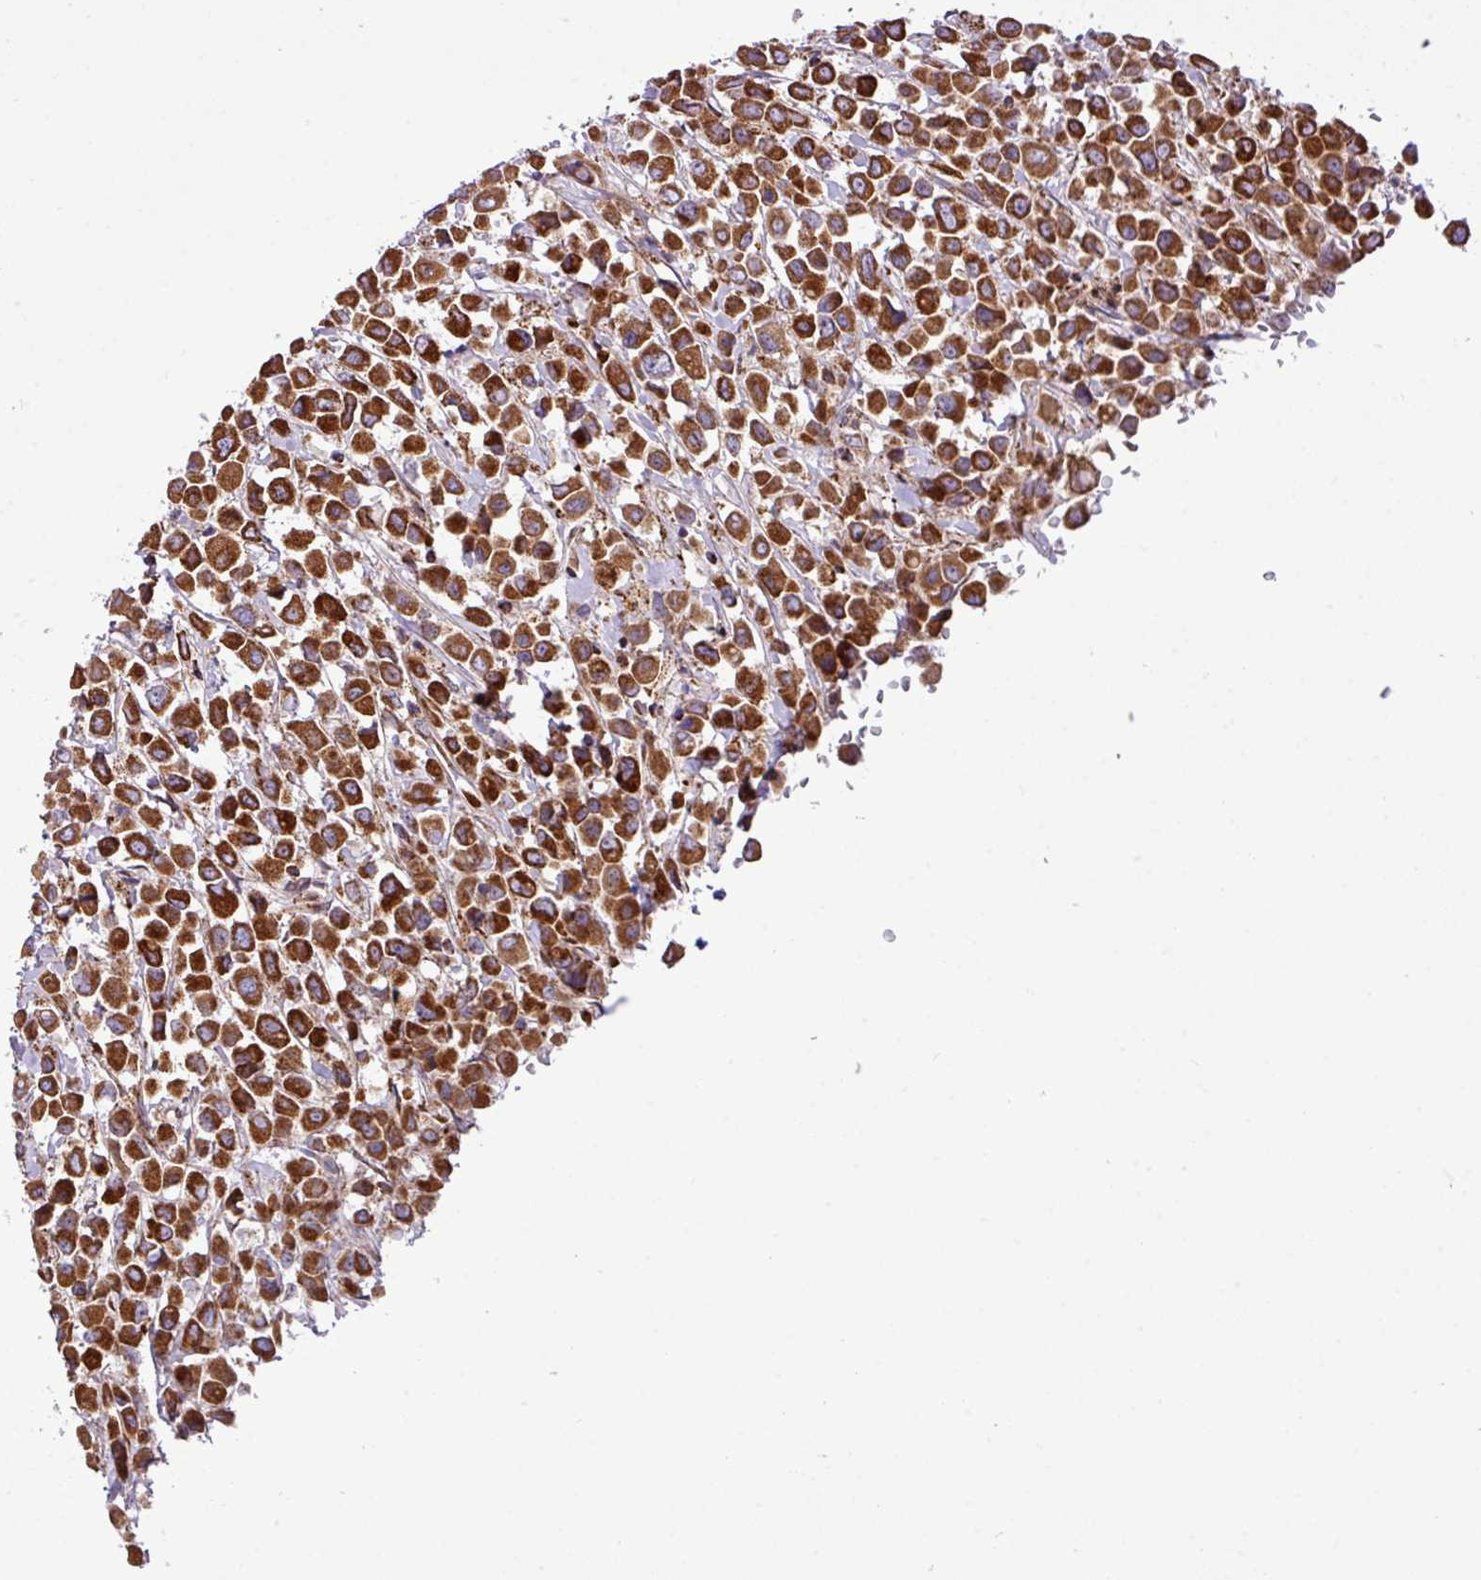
{"staining": {"intensity": "strong", "quantity": ">75%", "location": "cytoplasmic/membranous"}, "tissue": "breast cancer", "cell_type": "Tumor cells", "image_type": "cancer", "snomed": [{"axis": "morphology", "description": "Duct carcinoma"}, {"axis": "topography", "description": "Breast"}], "caption": "The histopathology image displays a brown stain indicating the presence of a protein in the cytoplasmic/membranous of tumor cells in infiltrating ductal carcinoma (breast).", "gene": "ZNF569", "patient": {"sex": "female", "age": 61}}